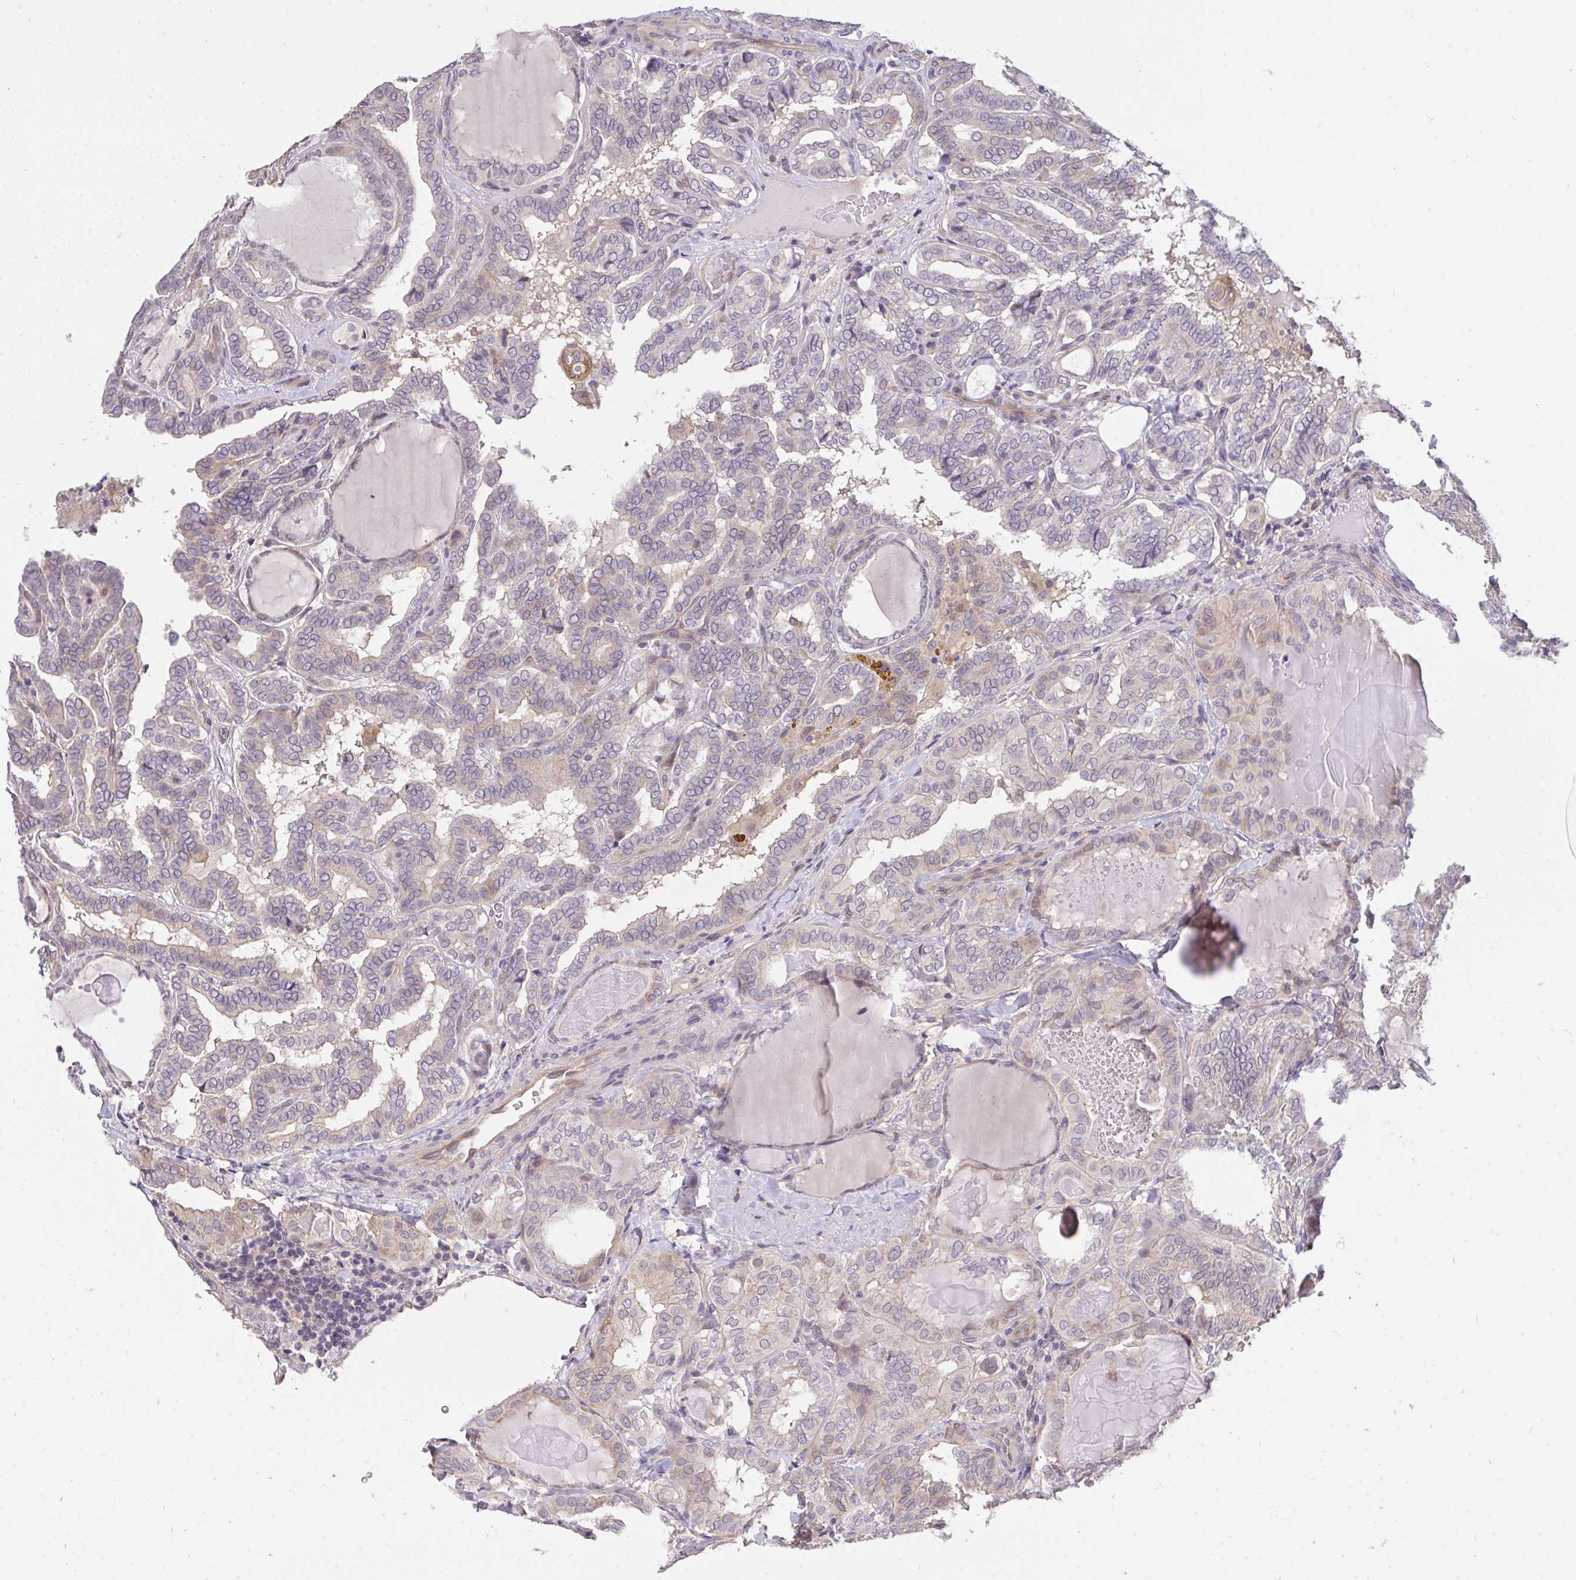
{"staining": {"intensity": "negative", "quantity": "none", "location": "none"}, "tissue": "thyroid cancer", "cell_type": "Tumor cells", "image_type": "cancer", "snomed": [{"axis": "morphology", "description": "Papillary adenocarcinoma, NOS"}, {"axis": "topography", "description": "Thyroid gland"}], "caption": "The immunohistochemistry (IHC) image has no significant expression in tumor cells of thyroid cancer tissue. Nuclei are stained in blue.", "gene": "C19orf54", "patient": {"sex": "female", "age": 46}}